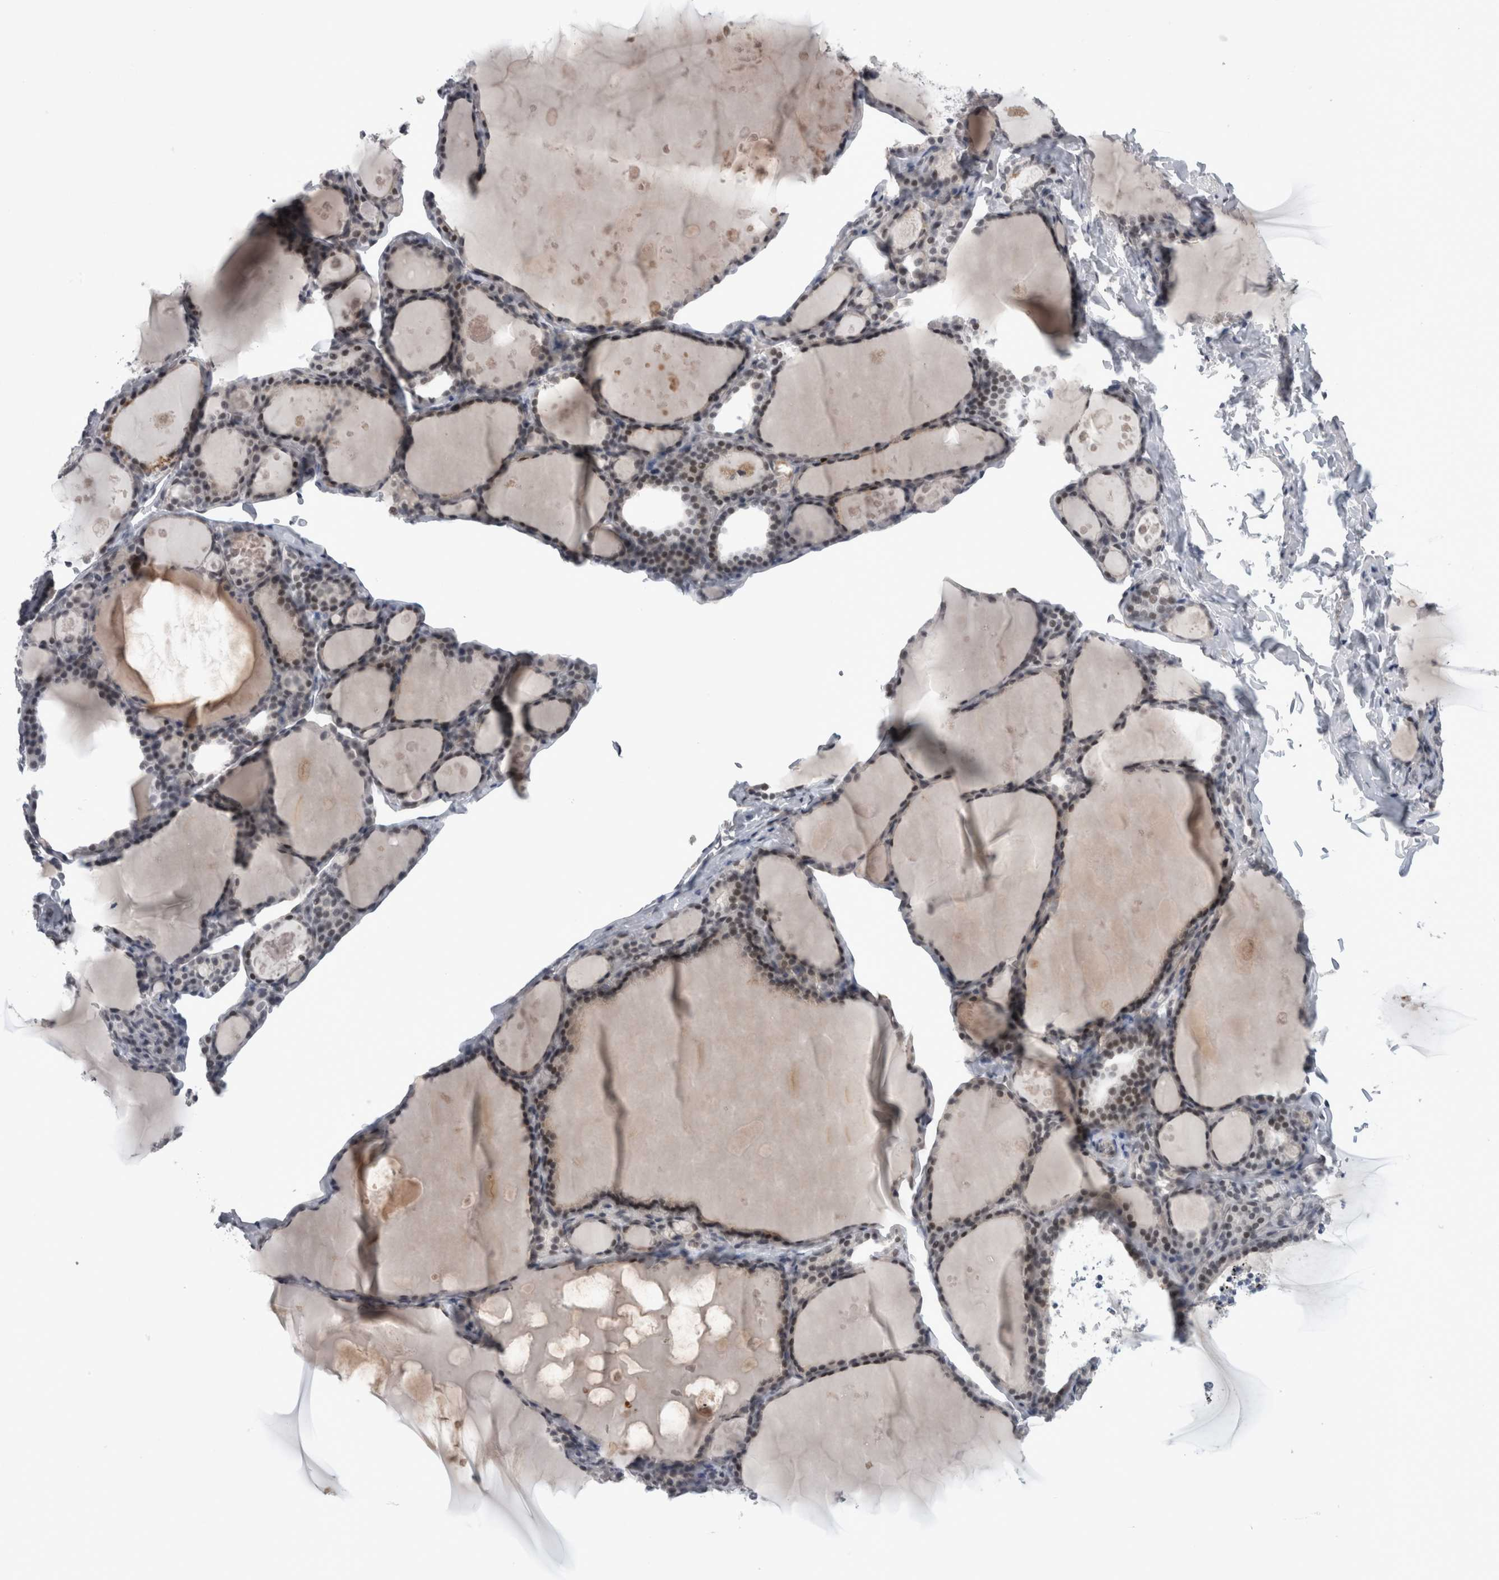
{"staining": {"intensity": "weak", "quantity": "25%-75%", "location": "nuclear"}, "tissue": "thyroid gland", "cell_type": "Glandular cells", "image_type": "normal", "snomed": [{"axis": "morphology", "description": "Normal tissue, NOS"}, {"axis": "topography", "description": "Thyroid gland"}], "caption": "This photomicrograph displays unremarkable thyroid gland stained with immunohistochemistry to label a protein in brown. The nuclear of glandular cells show weak positivity for the protein. Nuclei are counter-stained blue.", "gene": "KIF18B", "patient": {"sex": "male", "age": 56}}